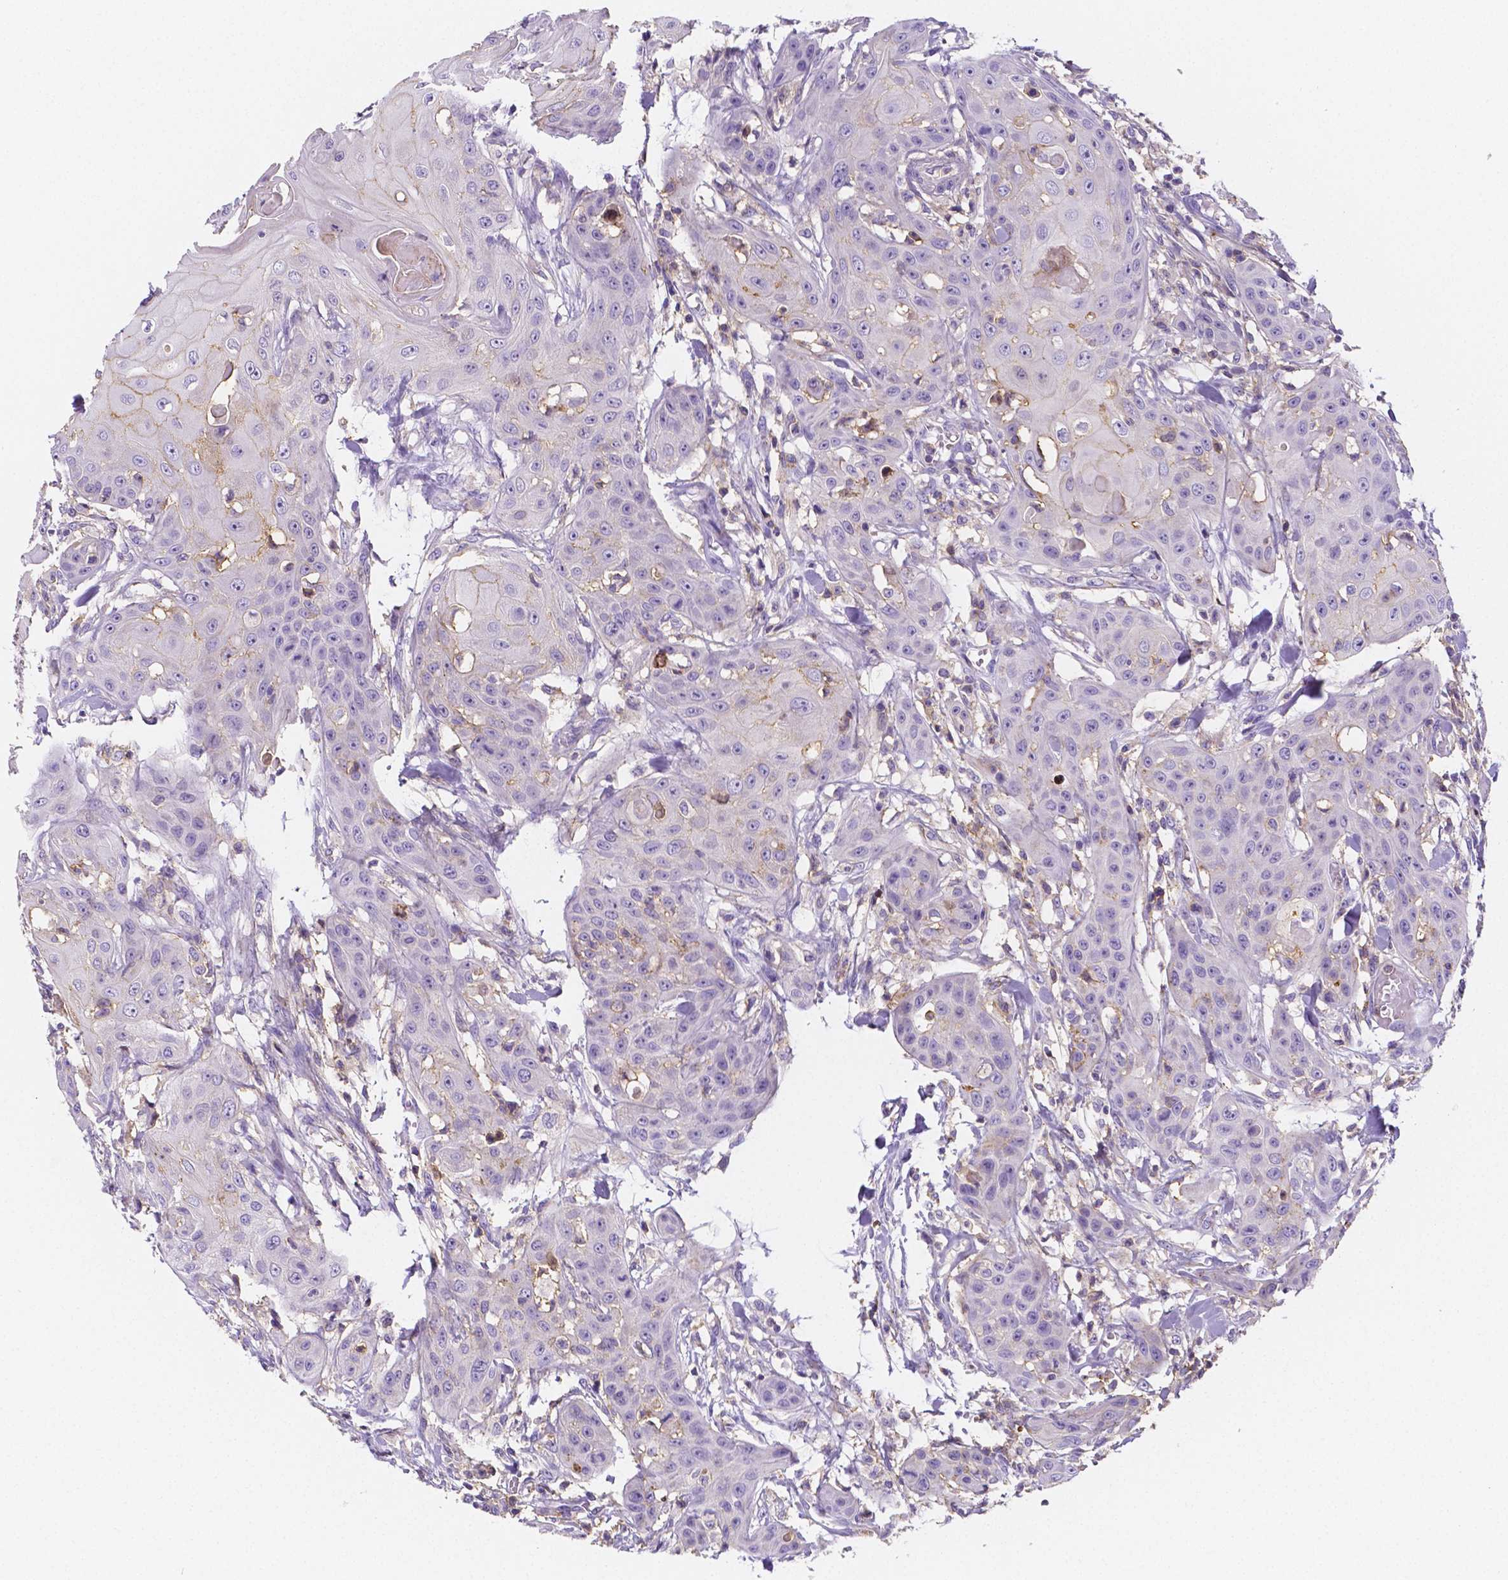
{"staining": {"intensity": "negative", "quantity": "none", "location": "none"}, "tissue": "head and neck cancer", "cell_type": "Tumor cells", "image_type": "cancer", "snomed": [{"axis": "morphology", "description": "Squamous cell carcinoma, NOS"}, {"axis": "topography", "description": "Oral tissue"}, {"axis": "topography", "description": "Head-Neck"}], "caption": "A high-resolution histopathology image shows immunohistochemistry (IHC) staining of head and neck squamous cell carcinoma, which exhibits no significant staining in tumor cells. Brightfield microscopy of immunohistochemistry stained with DAB (3,3'-diaminobenzidine) (brown) and hematoxylin (blue), captured at high magnification.", "gene": "GABRD", "patient": {"sex": "female", "age": 55}}